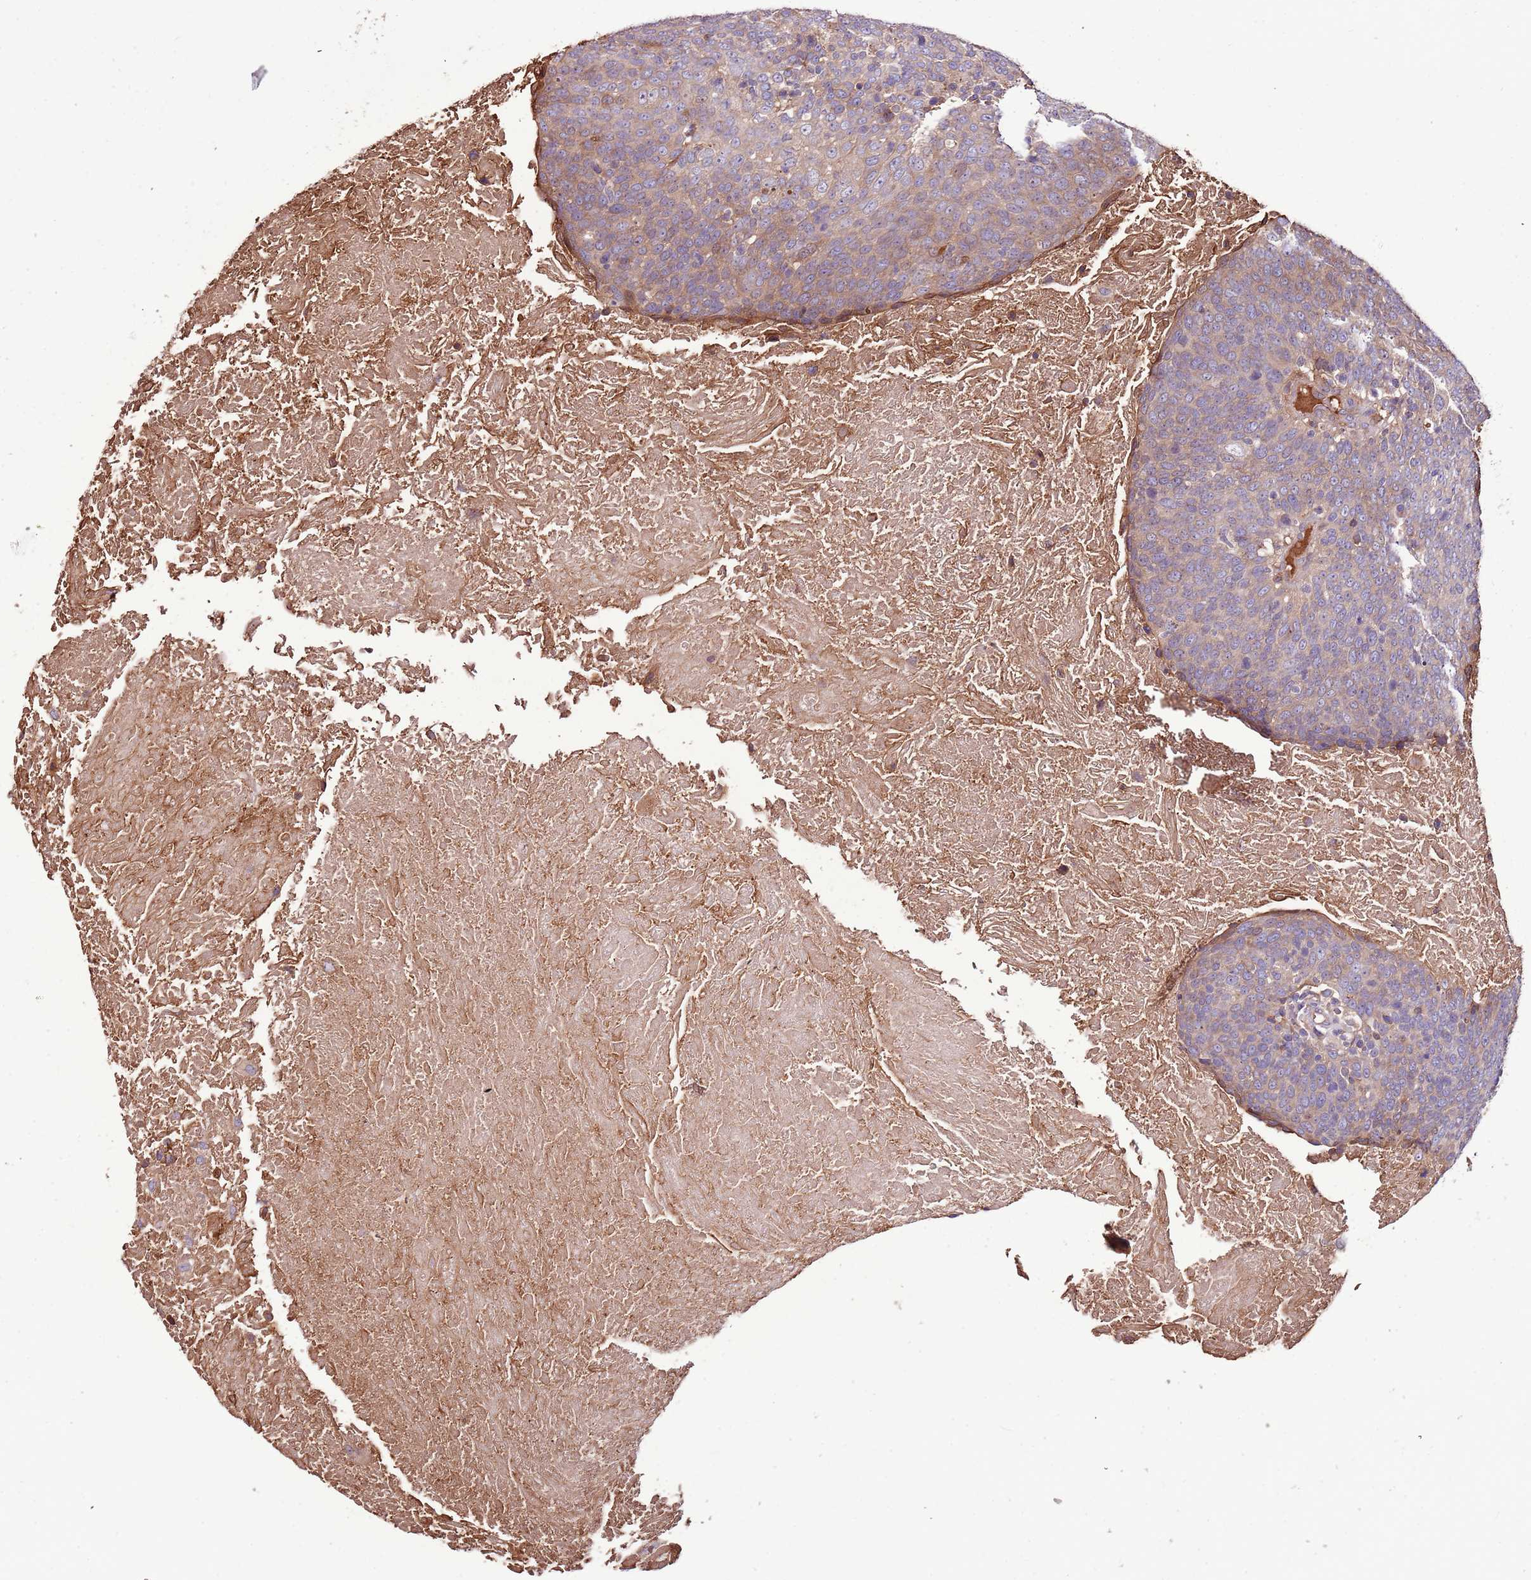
{"staining": {"intensity": "weak", "quantity": "25%-75%", "location": "cytoplasmic/membranous"}, "tissue": "head and neck cancer", "cell_type": "Tumor cells", "image_type": "cancer", "snomed": [{"axis": "morphology", "description": "Squamous cell carcinoma, NOS"}, {"axis": "morphology", "description": "Squamous cell carcinoma, metastatic, NOS"}, {"axis": "topography", "description": "Lymph node"}, {"axis": "topography", "description": "Head-Neck"}], "caption": "Immunohistochemistry micrograph of neoplastic tissue: human head and neck squamous cell carcinoma stained using immunohistochemistry displays low levels of weak protein expression localized specifically in the cytoplasmic/membranous of tumor cells, appearing as a cytoplasmic/membranous brown color.", "gene": "DENR", "patient": {"sex": "male", "age": 62}}